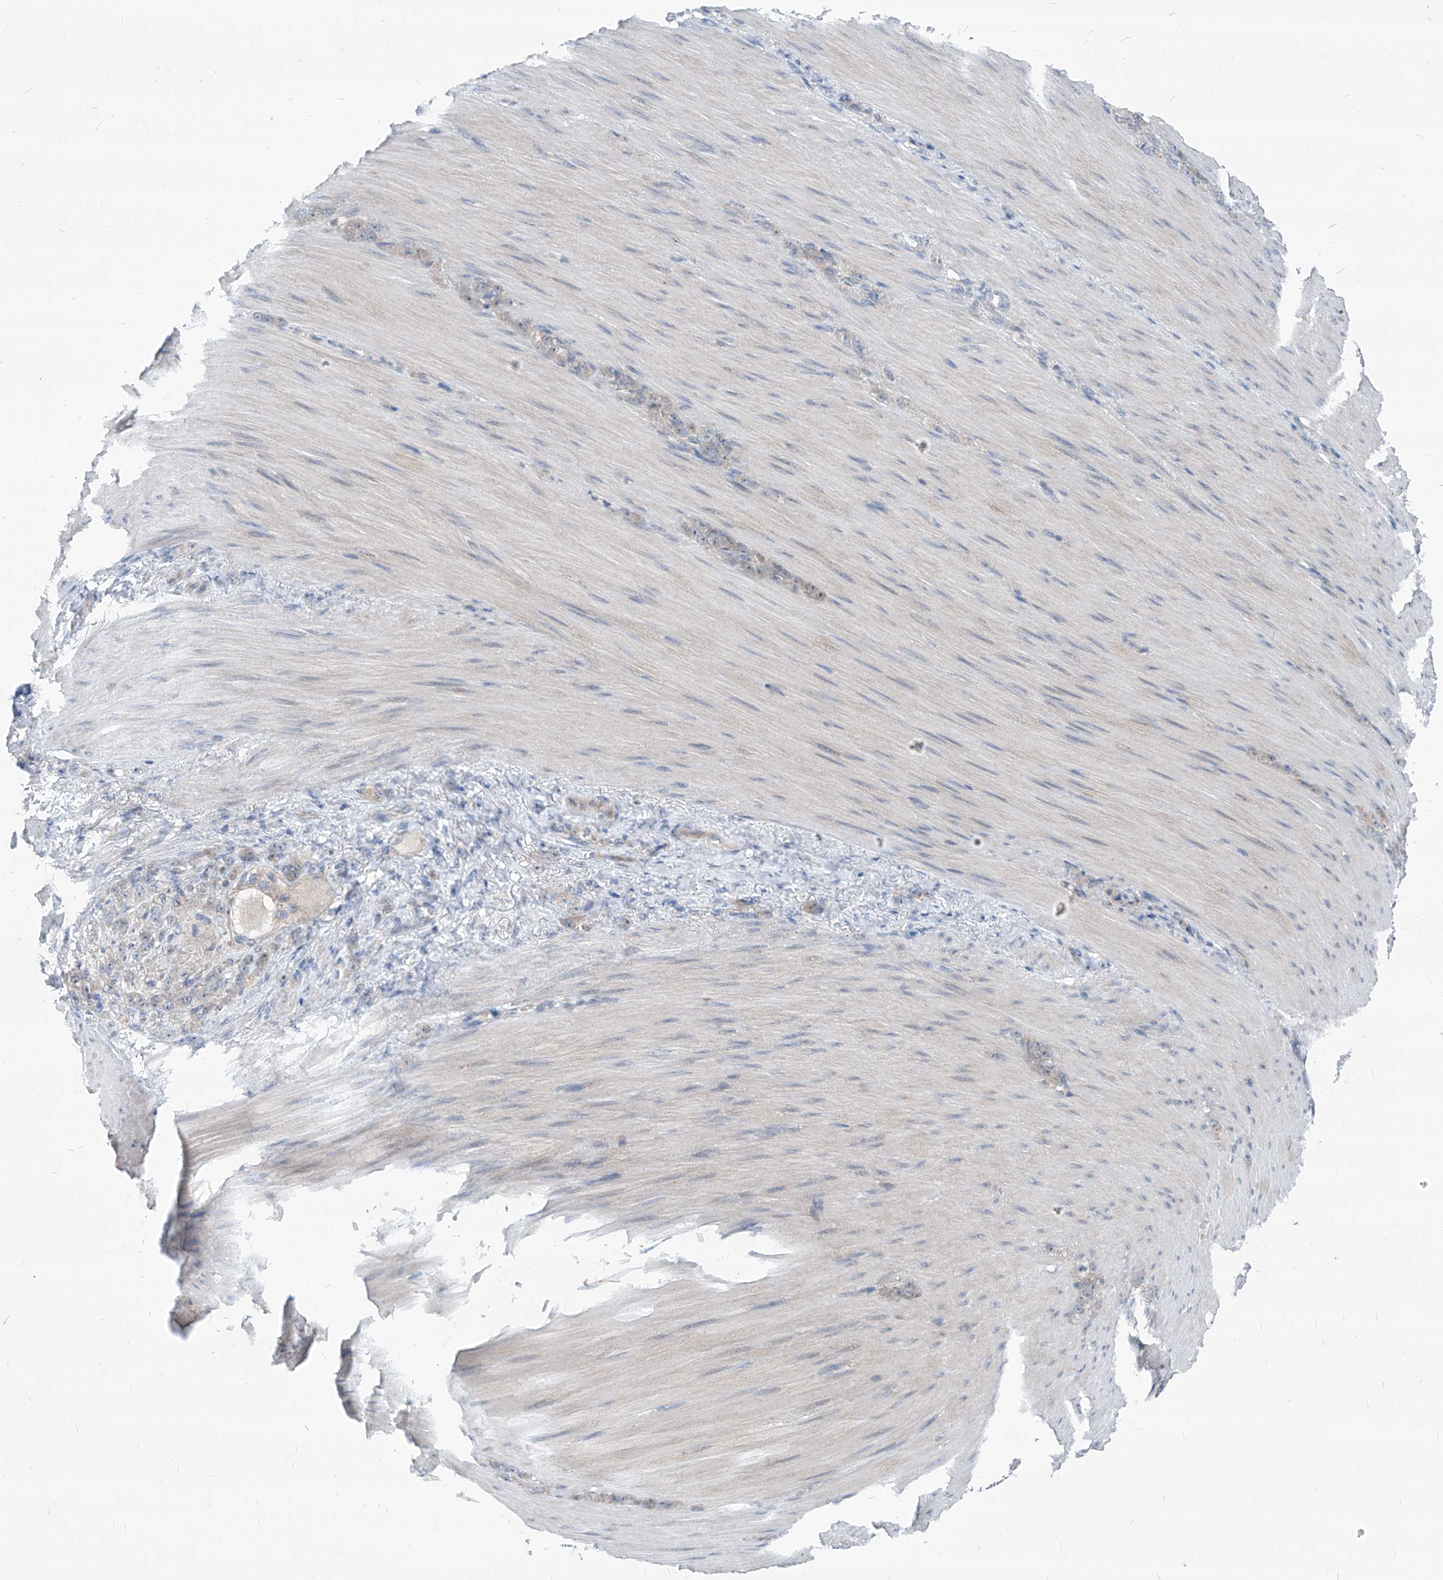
{"staining": {"intensity": "negative", "quantity": "none", "location": "none"}, "tissue": "stomach cancer", "cell_type": "Tumor cells", "image_type": "cancer", "snomed": [{"axis": "morphology", "description": "Normal tissue, NOS"}, {"axis": "morphology", "description": "Adenocarcinoma, NOS"}, {"axis": "topography", "description": "Stomach"}], "caption": "Stomach adenocarcinoma was stained to show a protein in brown. There is no significant staining in tumor cells. The staining is performed using DAB brown chromogen with nuclei counter-stained in using hematoxylin.", "gene": "AGPS", "patient": {"sex": "male", "age": 82}}